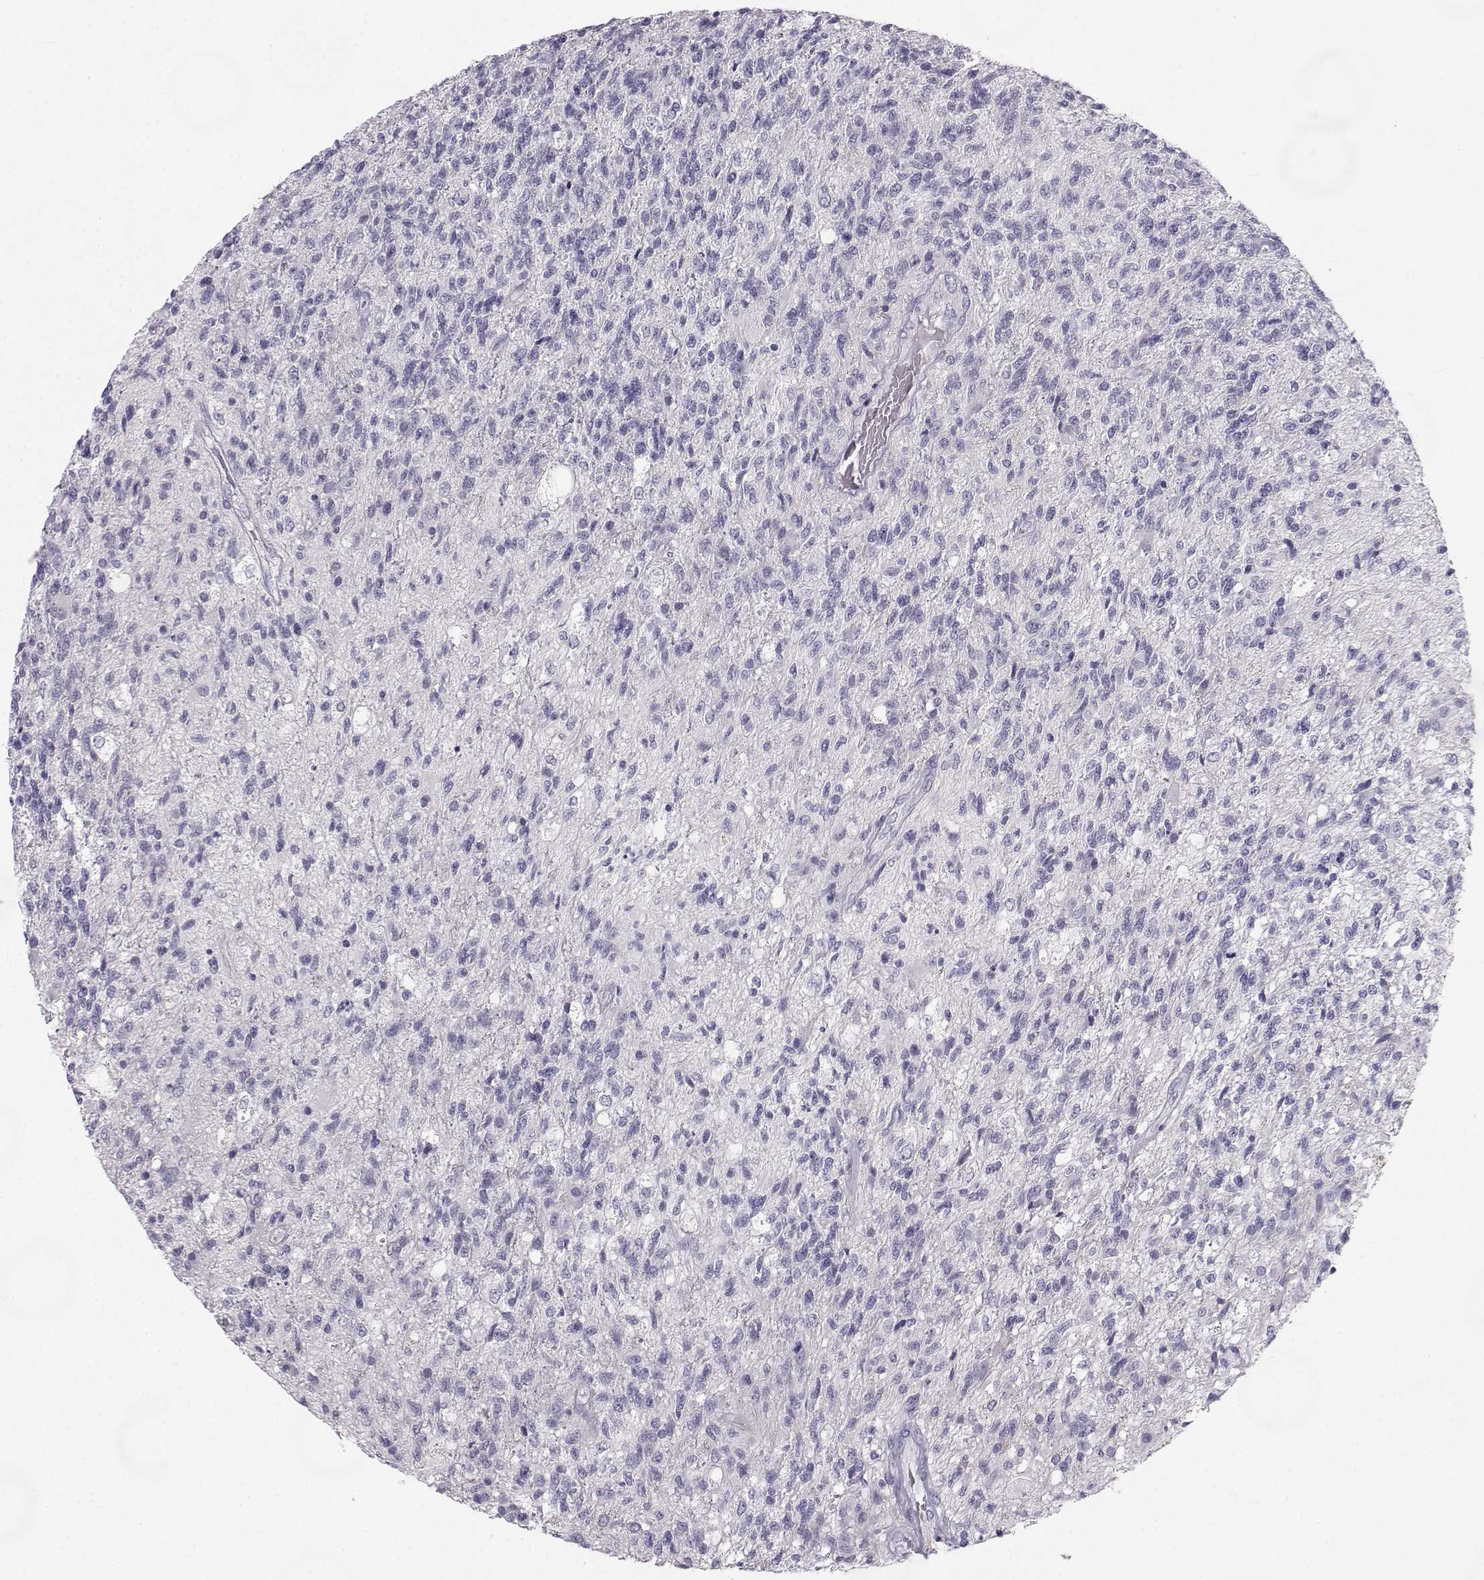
{"staining": {"intensity": "negative", "quantity": "none", "location": "none"}, "tissue": "glioma", "cell_type": "Tumor cells", "image_type": "cancer", "snomed": [{"axis": "morphology", "description": "Glioma, malignant, High grade"}, {"axis": "topography", "description": "Brain"}], "caption": "Tumor cells show no significant protein staining in glioma. (DAB IHC visualized using brightfield microscopy, high magnification).", "gene": "SYCE1", "patient": {"sex": "male", "age": 56}}